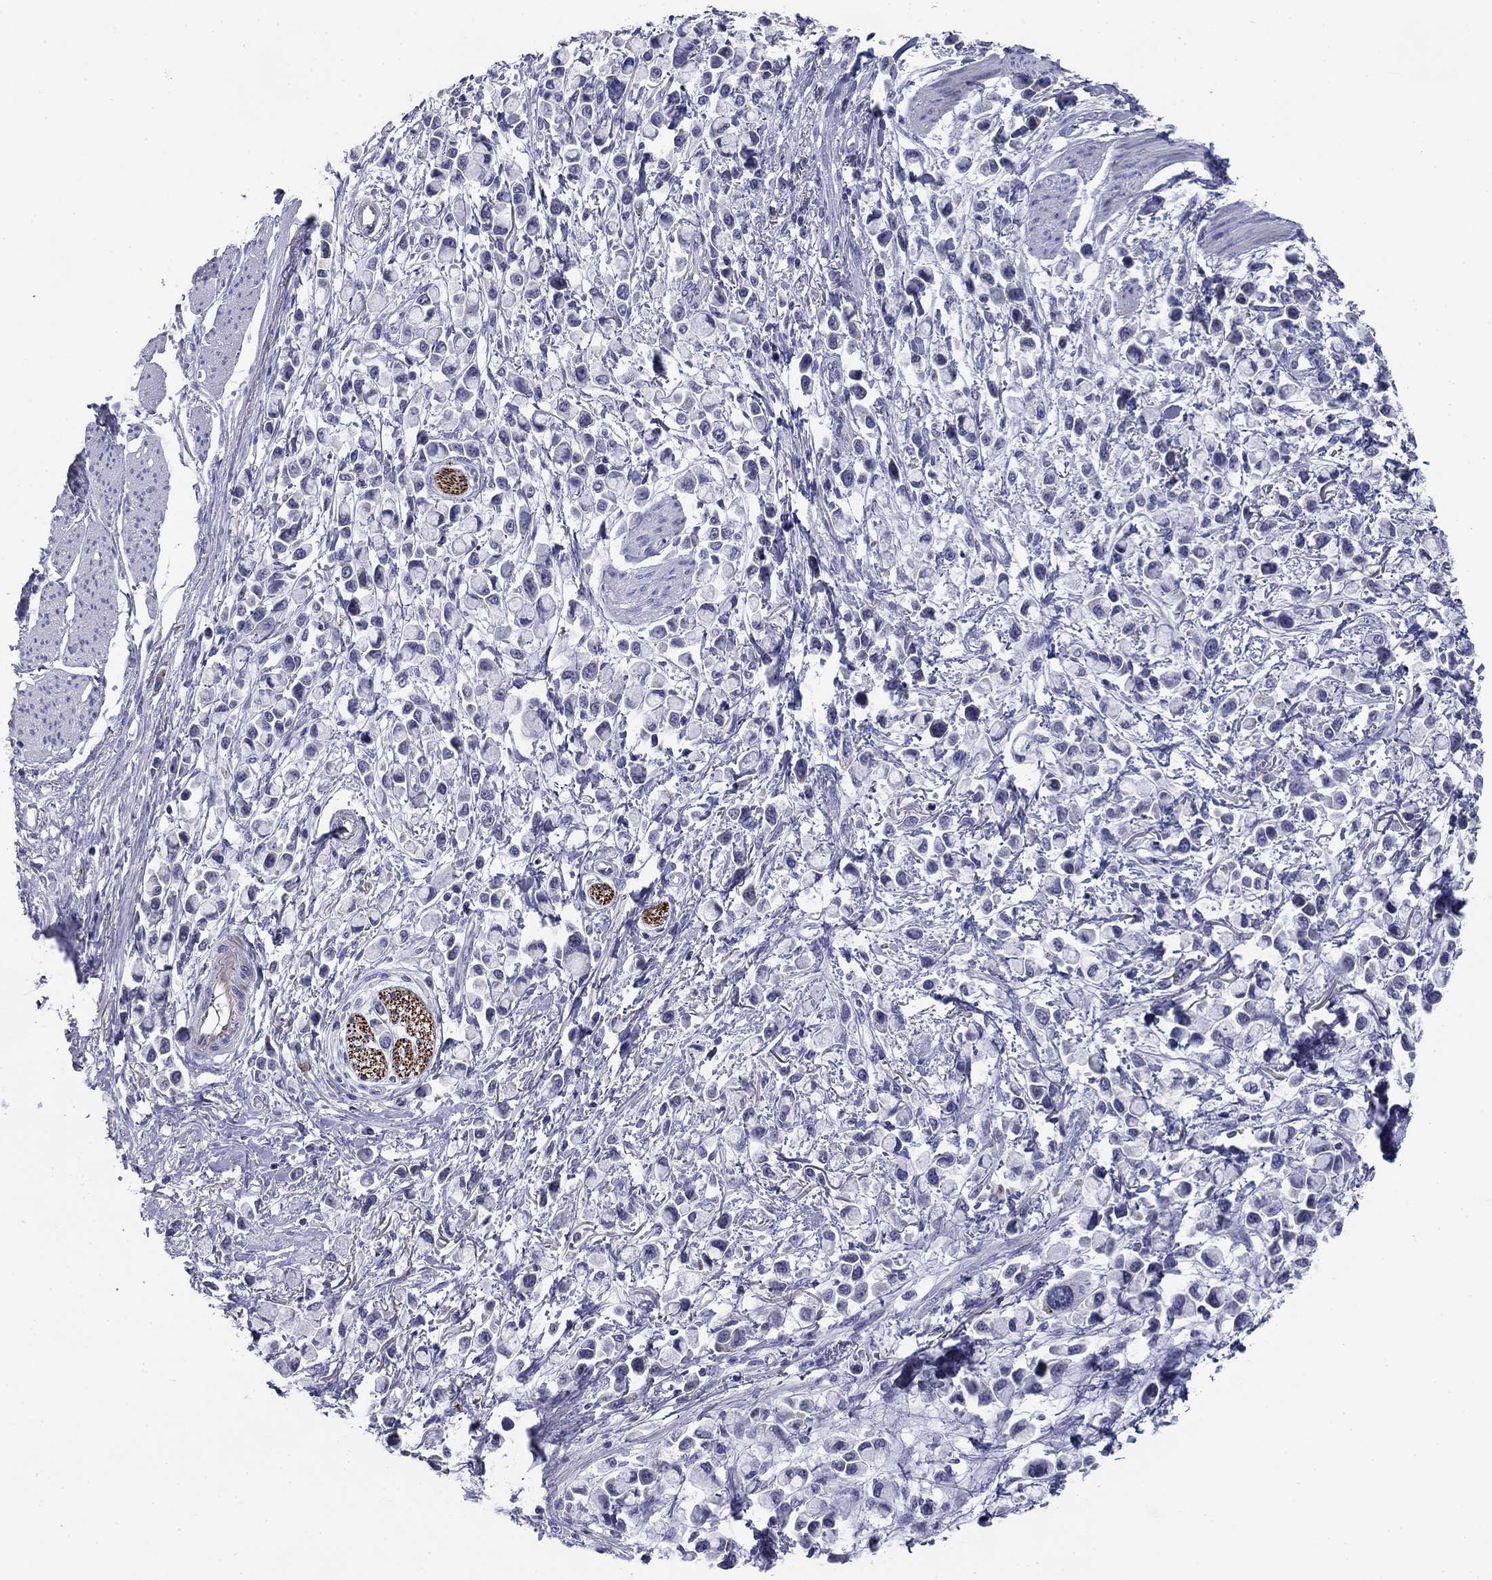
{"staining": {"intensity": "negative", "quantity": "none", "location": "none"}, "tissue": "stomach cancer", "cell_type": "Tumor cells", "image_type": "cancer", "snomed": [{"axis": "morphology", "description": "Adenocarcinoma, NOS"}, {"axis": "topography", "description": "Stomach"}], "caption": "An IHC image of adenocarcinoma (stomach) is shown. There is no staining in tumor cells of adenocarcinoma (stomach).", "gene": "PRPH", "patient": {"sex": "female", "age": 81}}